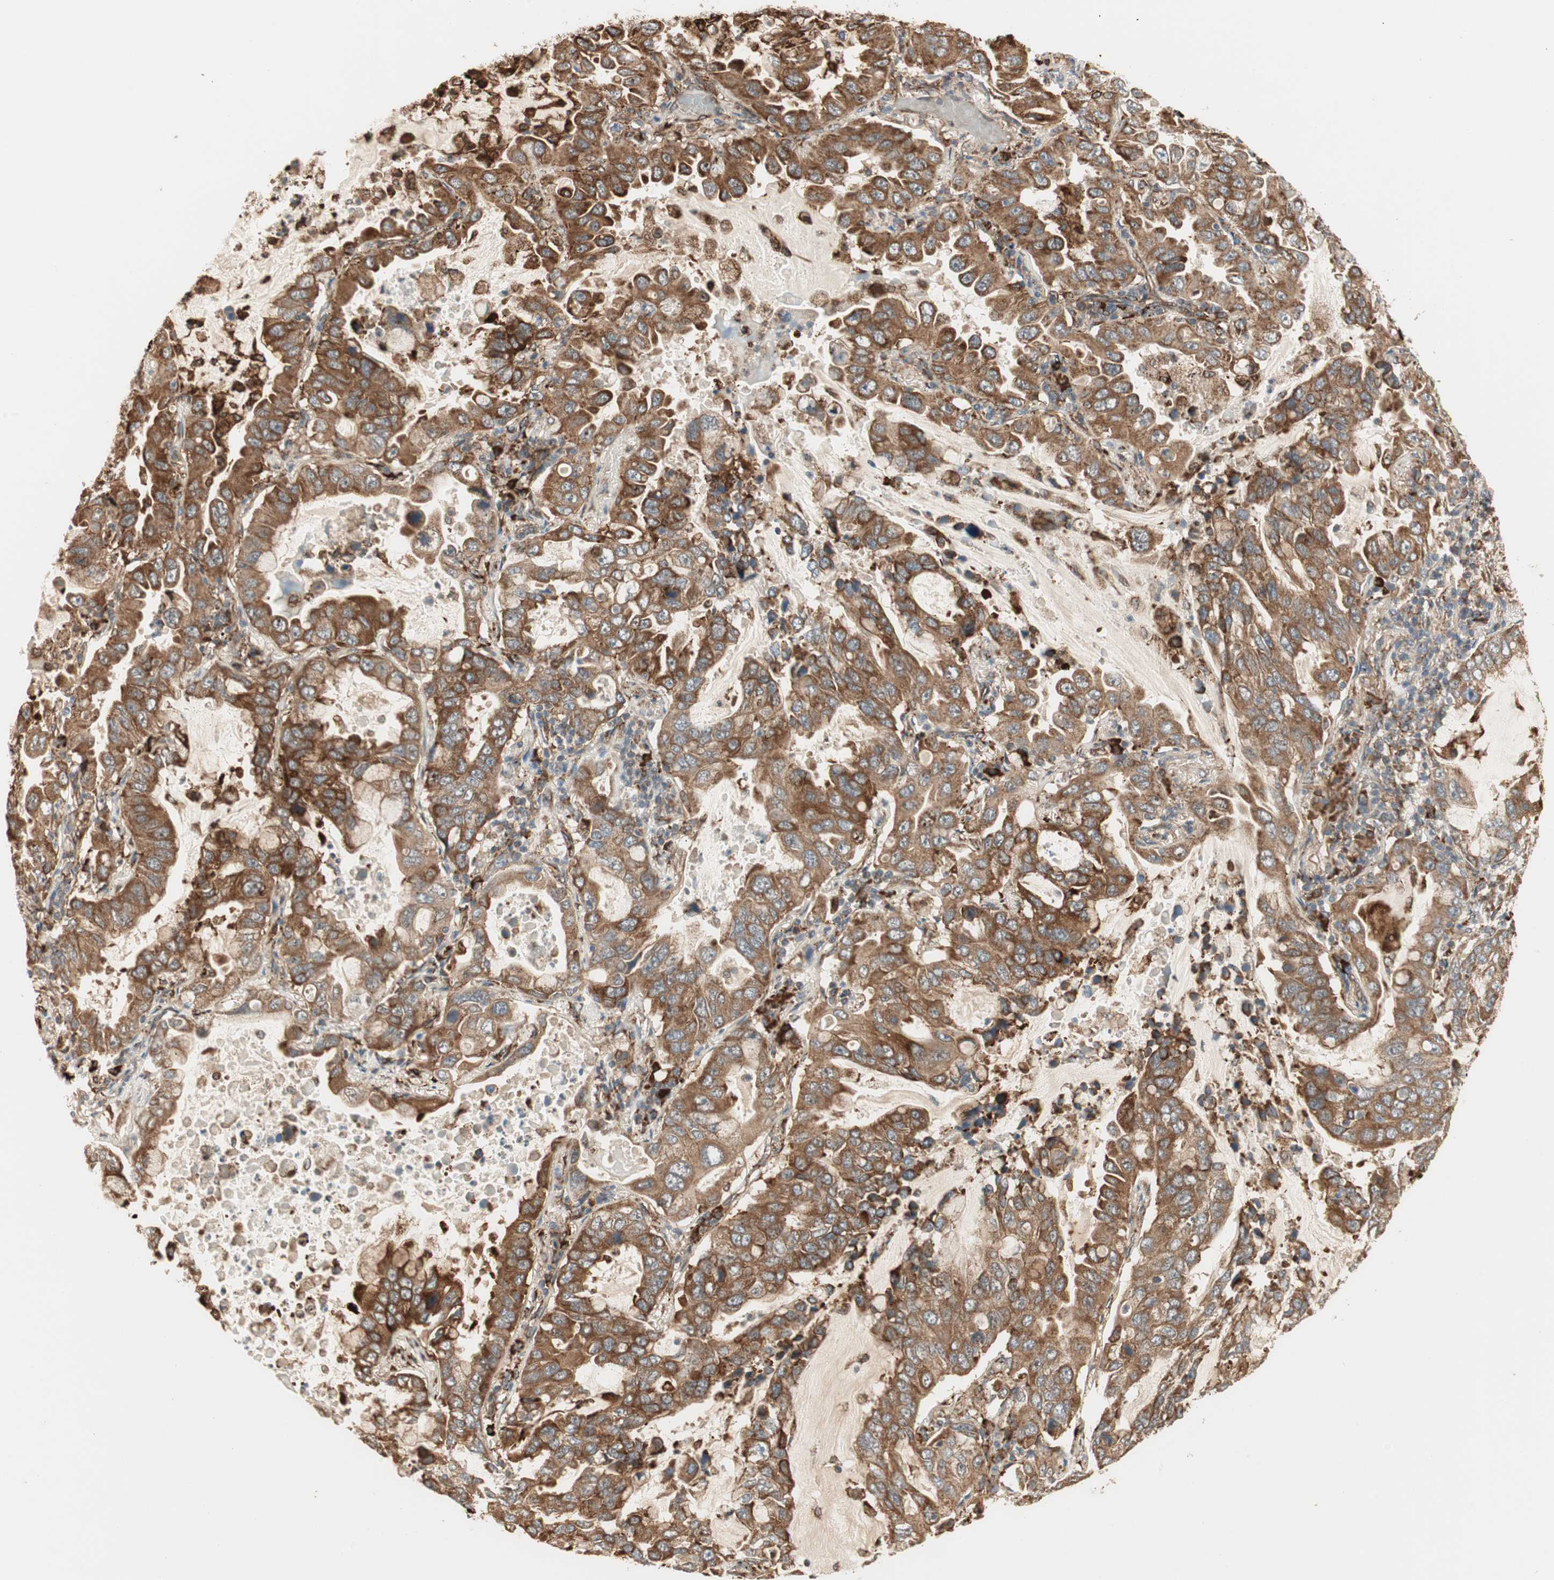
{"staining": {"intensity": "strong", "quantity": ">75%", "location": "cytoplasmic/membranous"}, "tissue": "lung cancer", "cell_type": "Tumor cells", "image_type": "cancer", "snomed": [{"axis": "morphology", "description": "Adenocarcinoma, NOS"}, {"axis": "topography", "description": "Lung"}], "caption": "A histopathology image of lung adenocarcinoma stained for a protein exhibits strong cytoplasmic/membranous brown staining in tumor cells. (brown staining indicates protein expression, while blue staining denotes nuclei).", "gene": "P4HA1", "patient": {"sex": "male", "age": 64}}